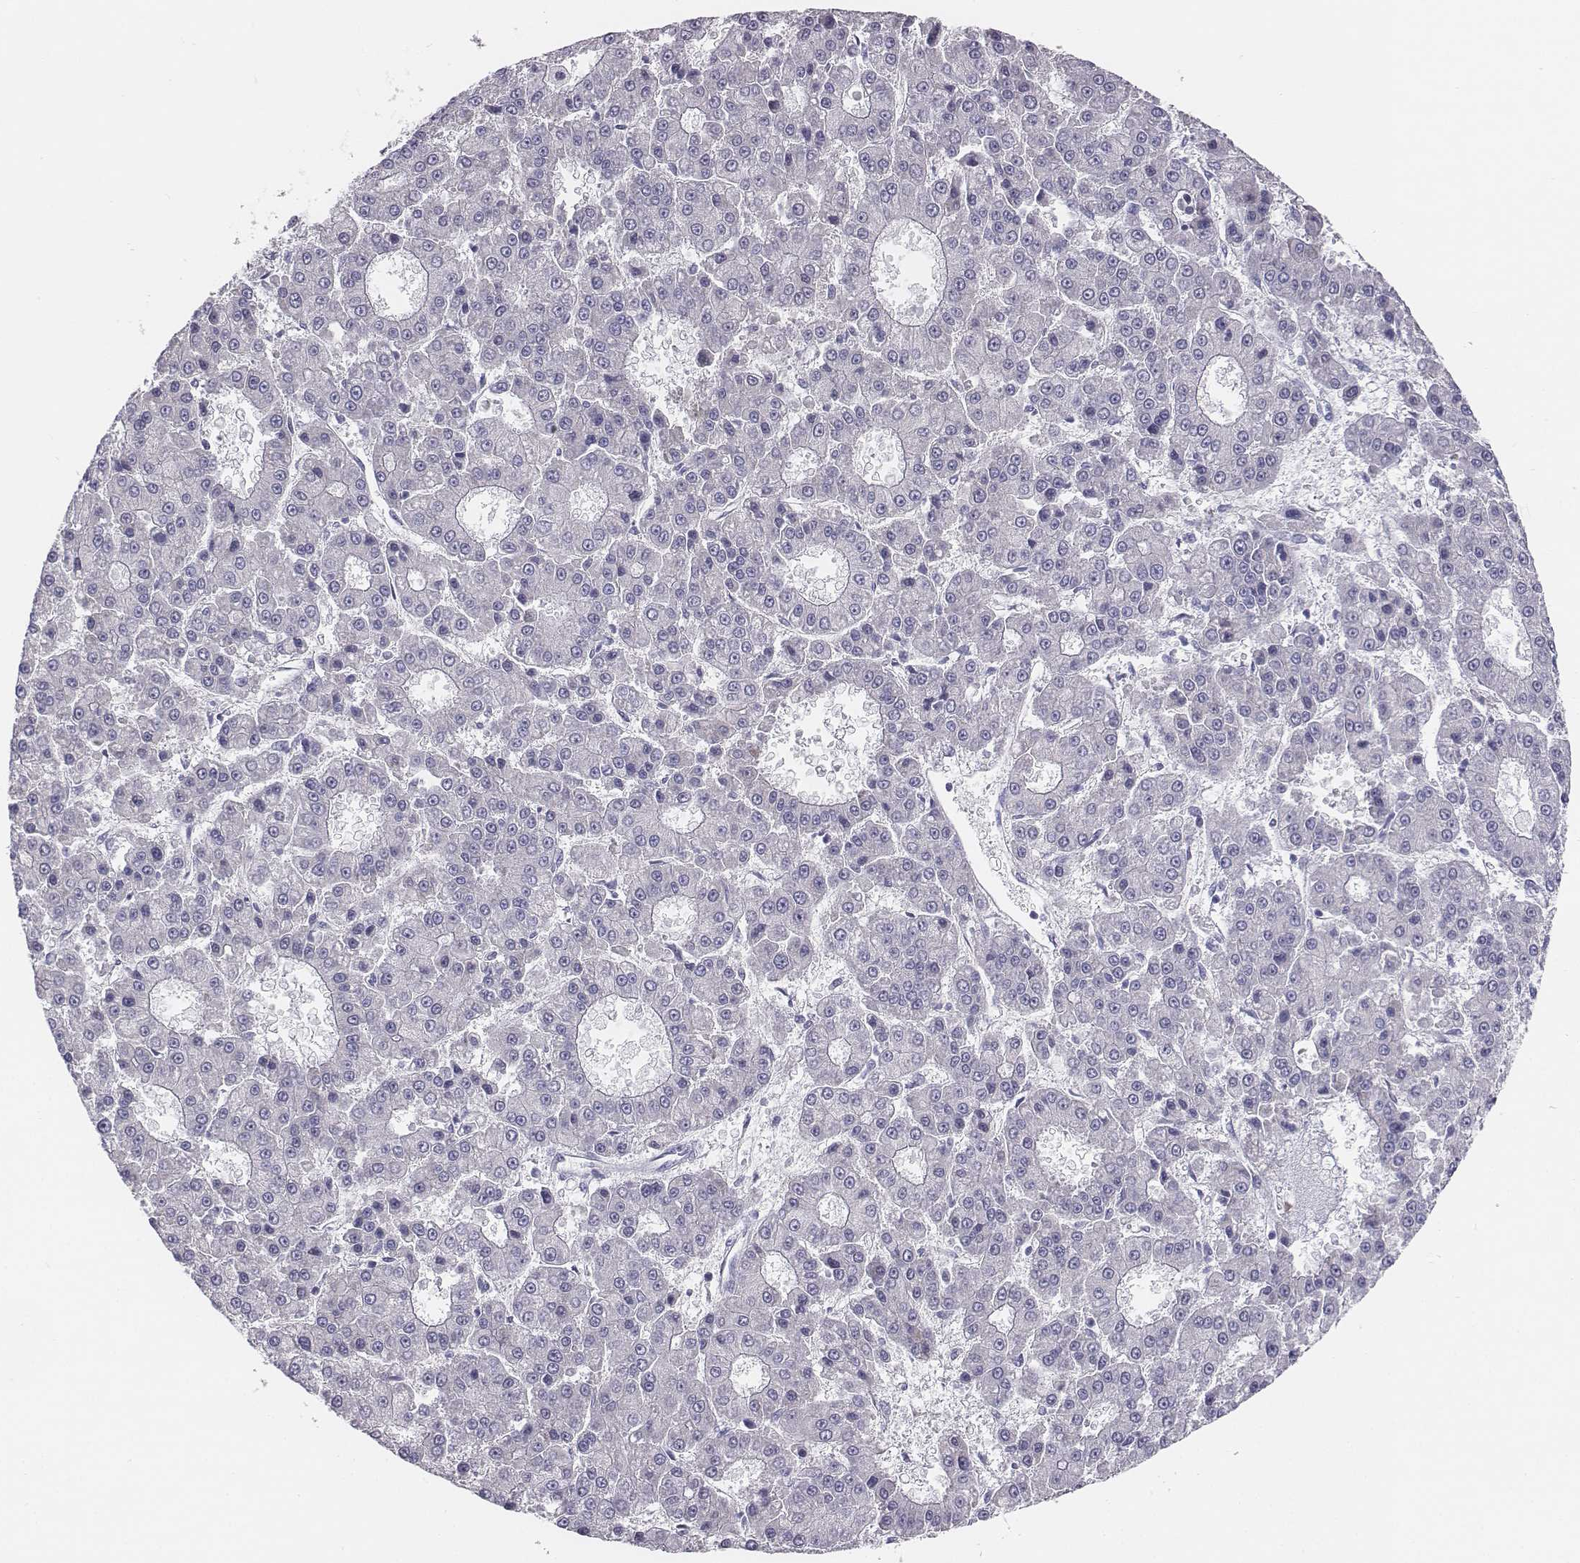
{"staining": {"intensity": "negative", "quantity": "none", "location": "none"}, "tissue": "liver cancer", "cell_type": "Tumor cells", "image_type": "cancer", "snomed": [{"axis": "morphology", "description": "Carcinoma, Hepatocellular, NOS"}, {"axis": "topography", "description": "Liver"}], "caption": "Liver cancer (hepatocellular carcinoma) stained for a protein using IHC reveals no positivity tumor cells.", "gene": "CHST14", "patient": {"sex": "male", "age": 70}}